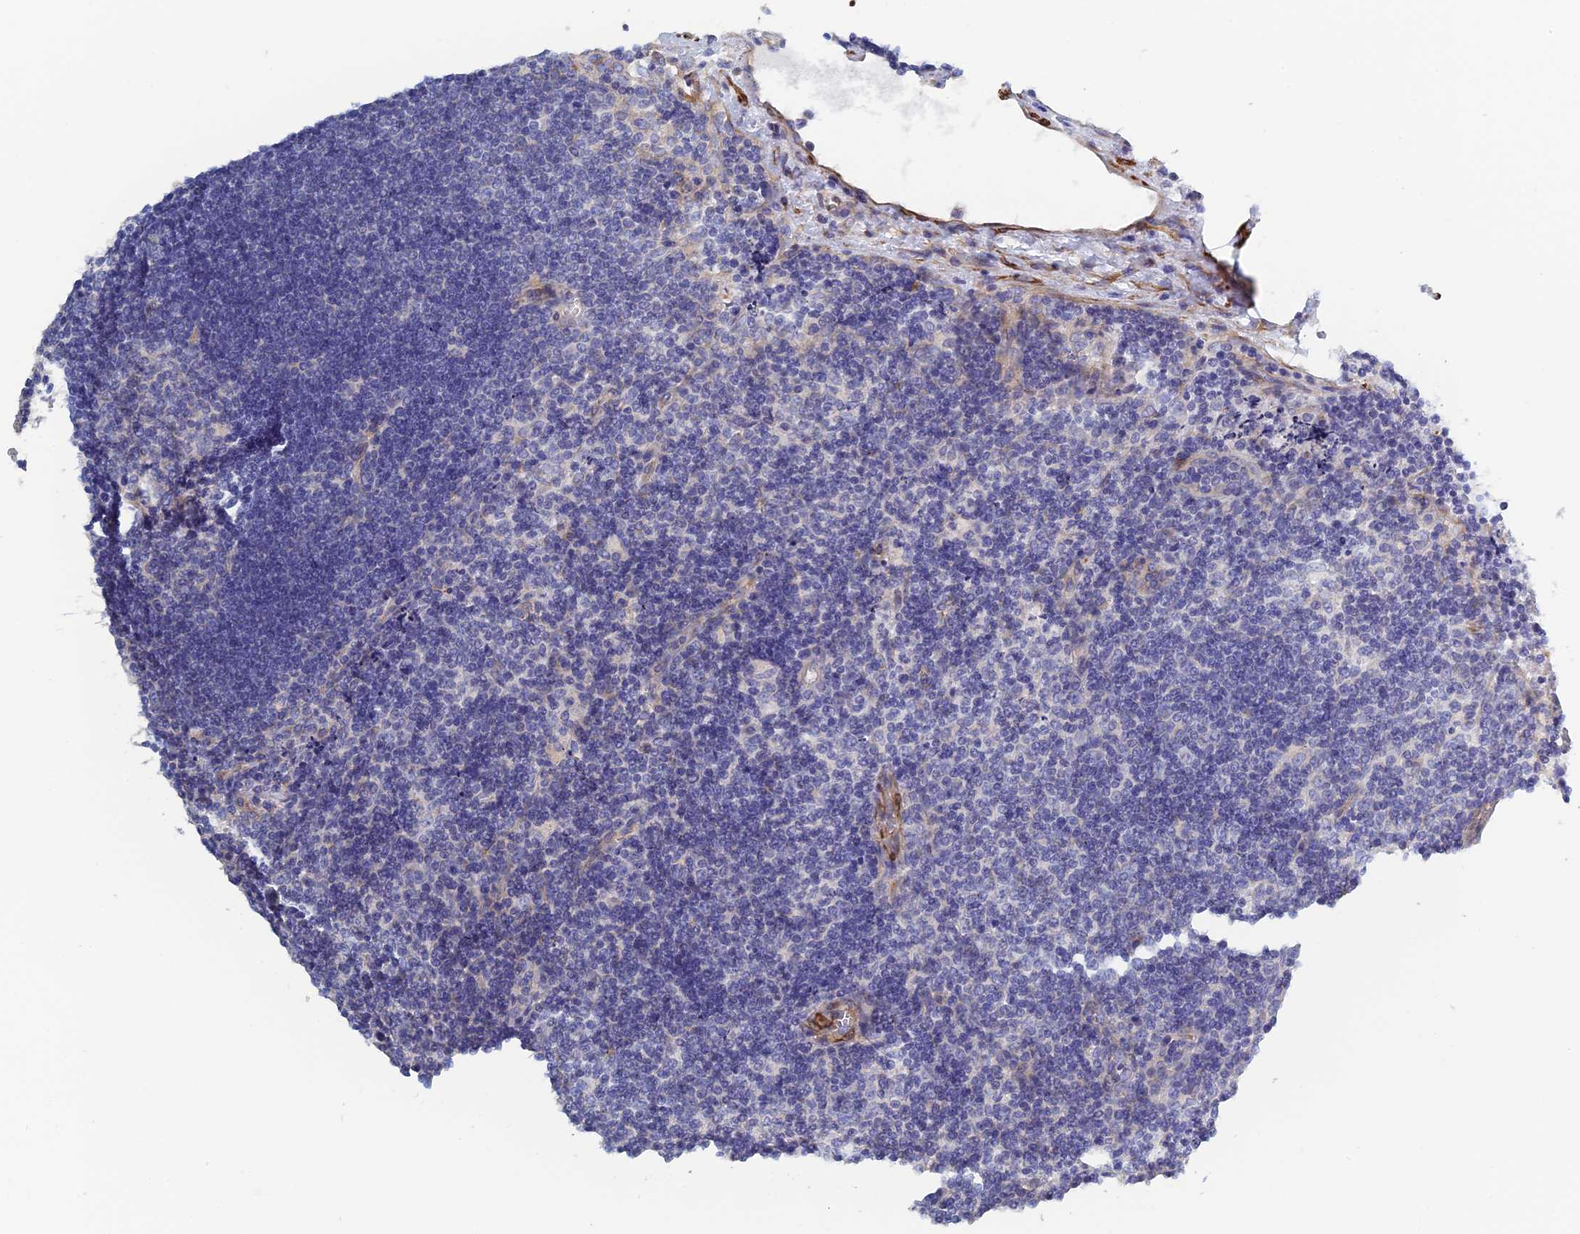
{"staining": {"intensity": "negative", "quantity": "none", "location": "none"}, "tissue": "lymph node", "cell_type": "Germinal center cells", "image_type": "normal", "snomed": [{"axis": "morphology", "description": "Normal tissue, NOS"}, {"axis": "topography", "description": "Lymph node"}], "caption": "Immunohistochemistry of benign lymph node displays no expression in germinal center cells.", "gene": "PCDHA8", "patient": {"sex": "male", "age": 58}}